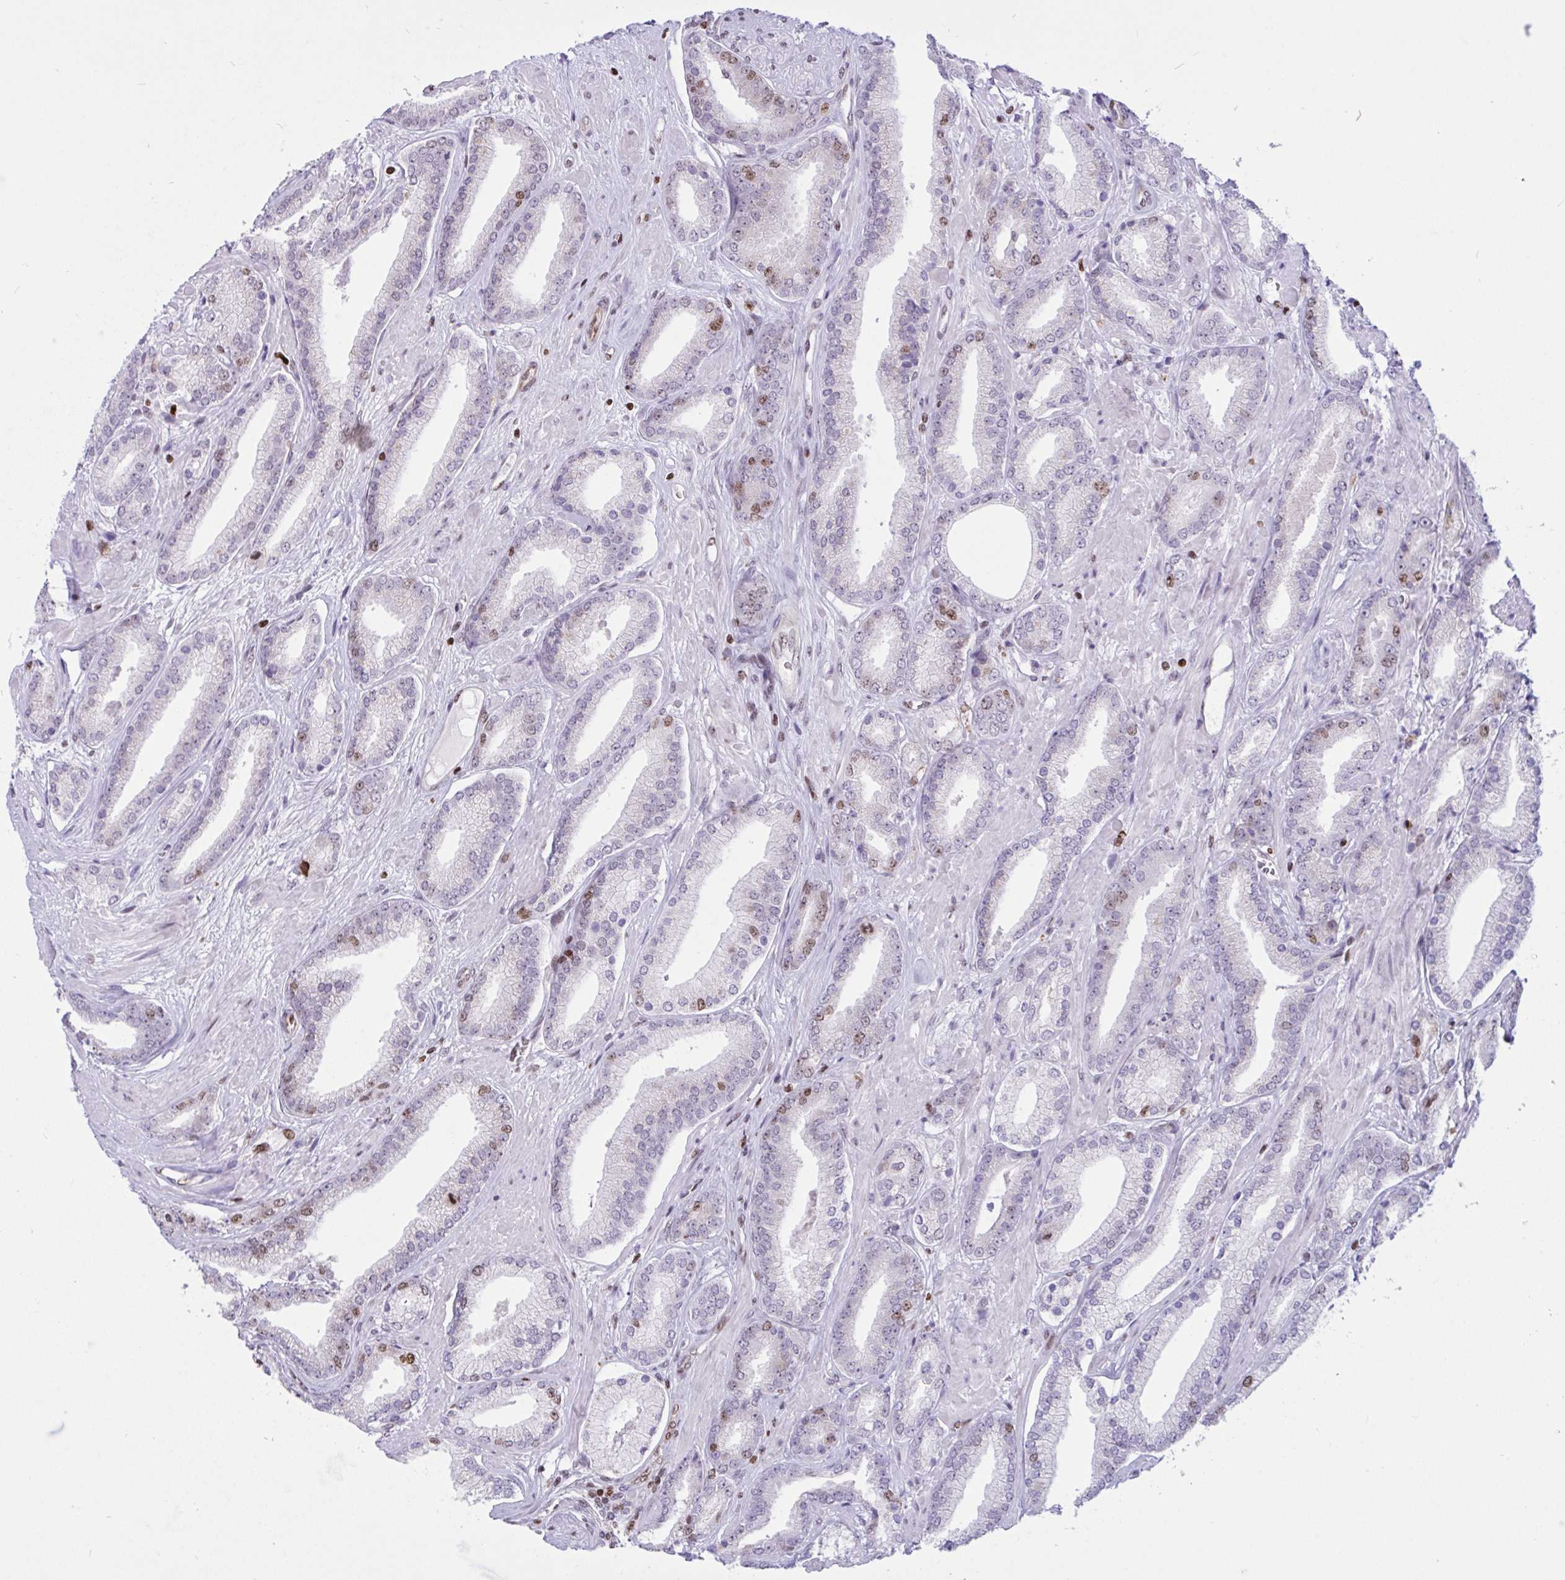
{"staining": {"intensity": "moderate", "quantity": "<25%", "location": "nuclear"}, "tissue": "prostate cancer", "cell_type": "Tumor cells", "image_type": "cancer", "snomed": [{"axis": "morphology", "description": "Adenocarcinoma, High grade"}, {"axis": "topography", "description": "Prostate"}], "caption": "A high-resolution image shows IHC staining of adenocarcinoma (high-grade) (prostate), which demonstrates moderate nuclear expression in about <25% of tumor cells. (DAB IHC, brown staining for protein, blue staining for nuclei).", "gene": "HMGB2", "patient": {"sex": "male", "age": 56}}